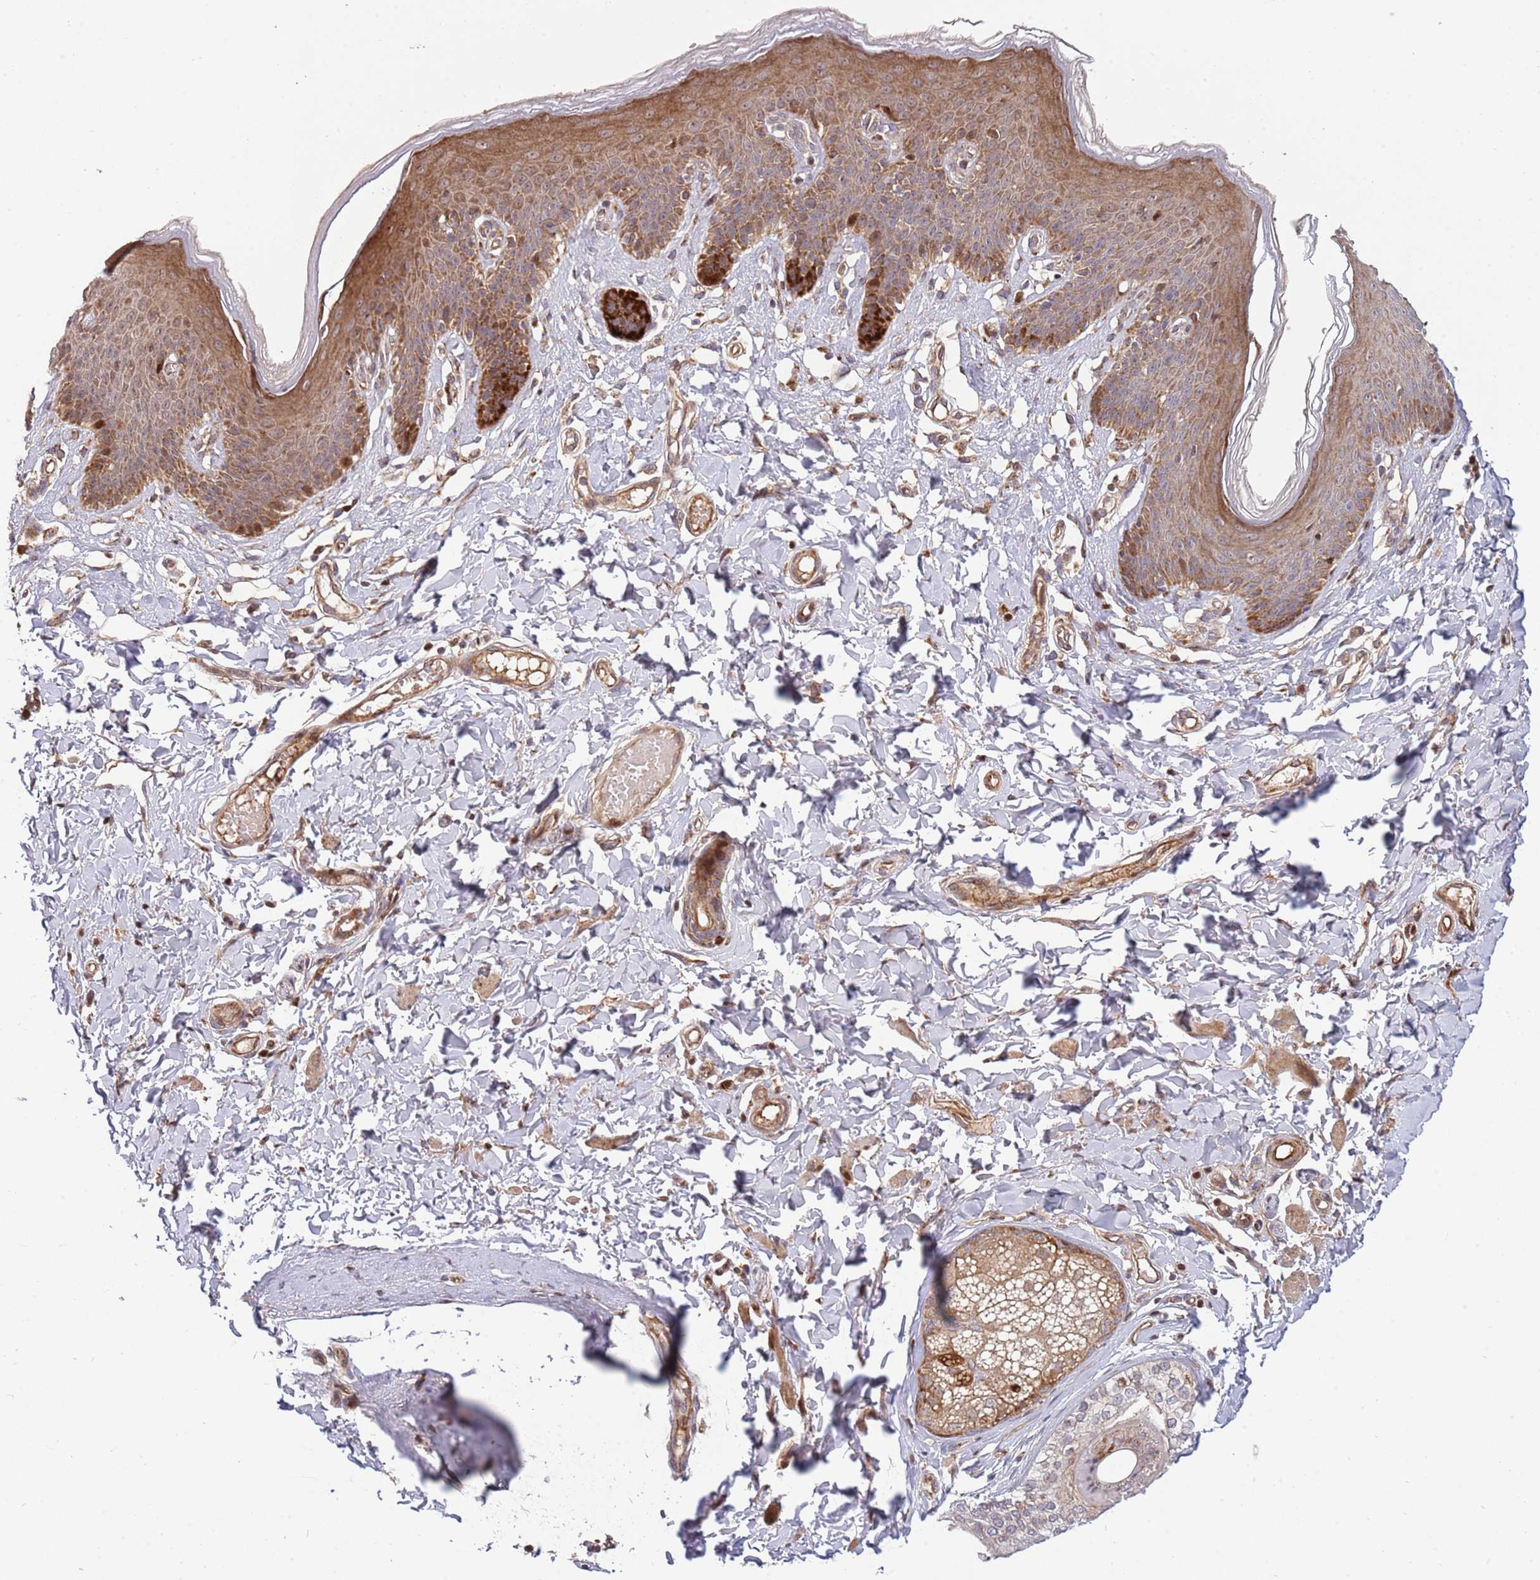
{"staining": {"intensity": "strong", "quantity": "25%-75%", "location": "cytoplasmic/membranous,nuclear"}, "tissue": "skin", "cell_type": "Epidermal cells", "image_type": "normal", "snomed": [{"axis": "morphology", "description": "Normal tissue, NOS"}, {"axis": "topography", "description": "Vulva"}], "caption": "This is a micrograph of IHC staining of normal skin, which shows strong staining in the cytoplasmic/membranous,nuclear of epidermal cells.", "gene": "SYNDIG1L", "patient": {"sex": "female", "age": 66}}